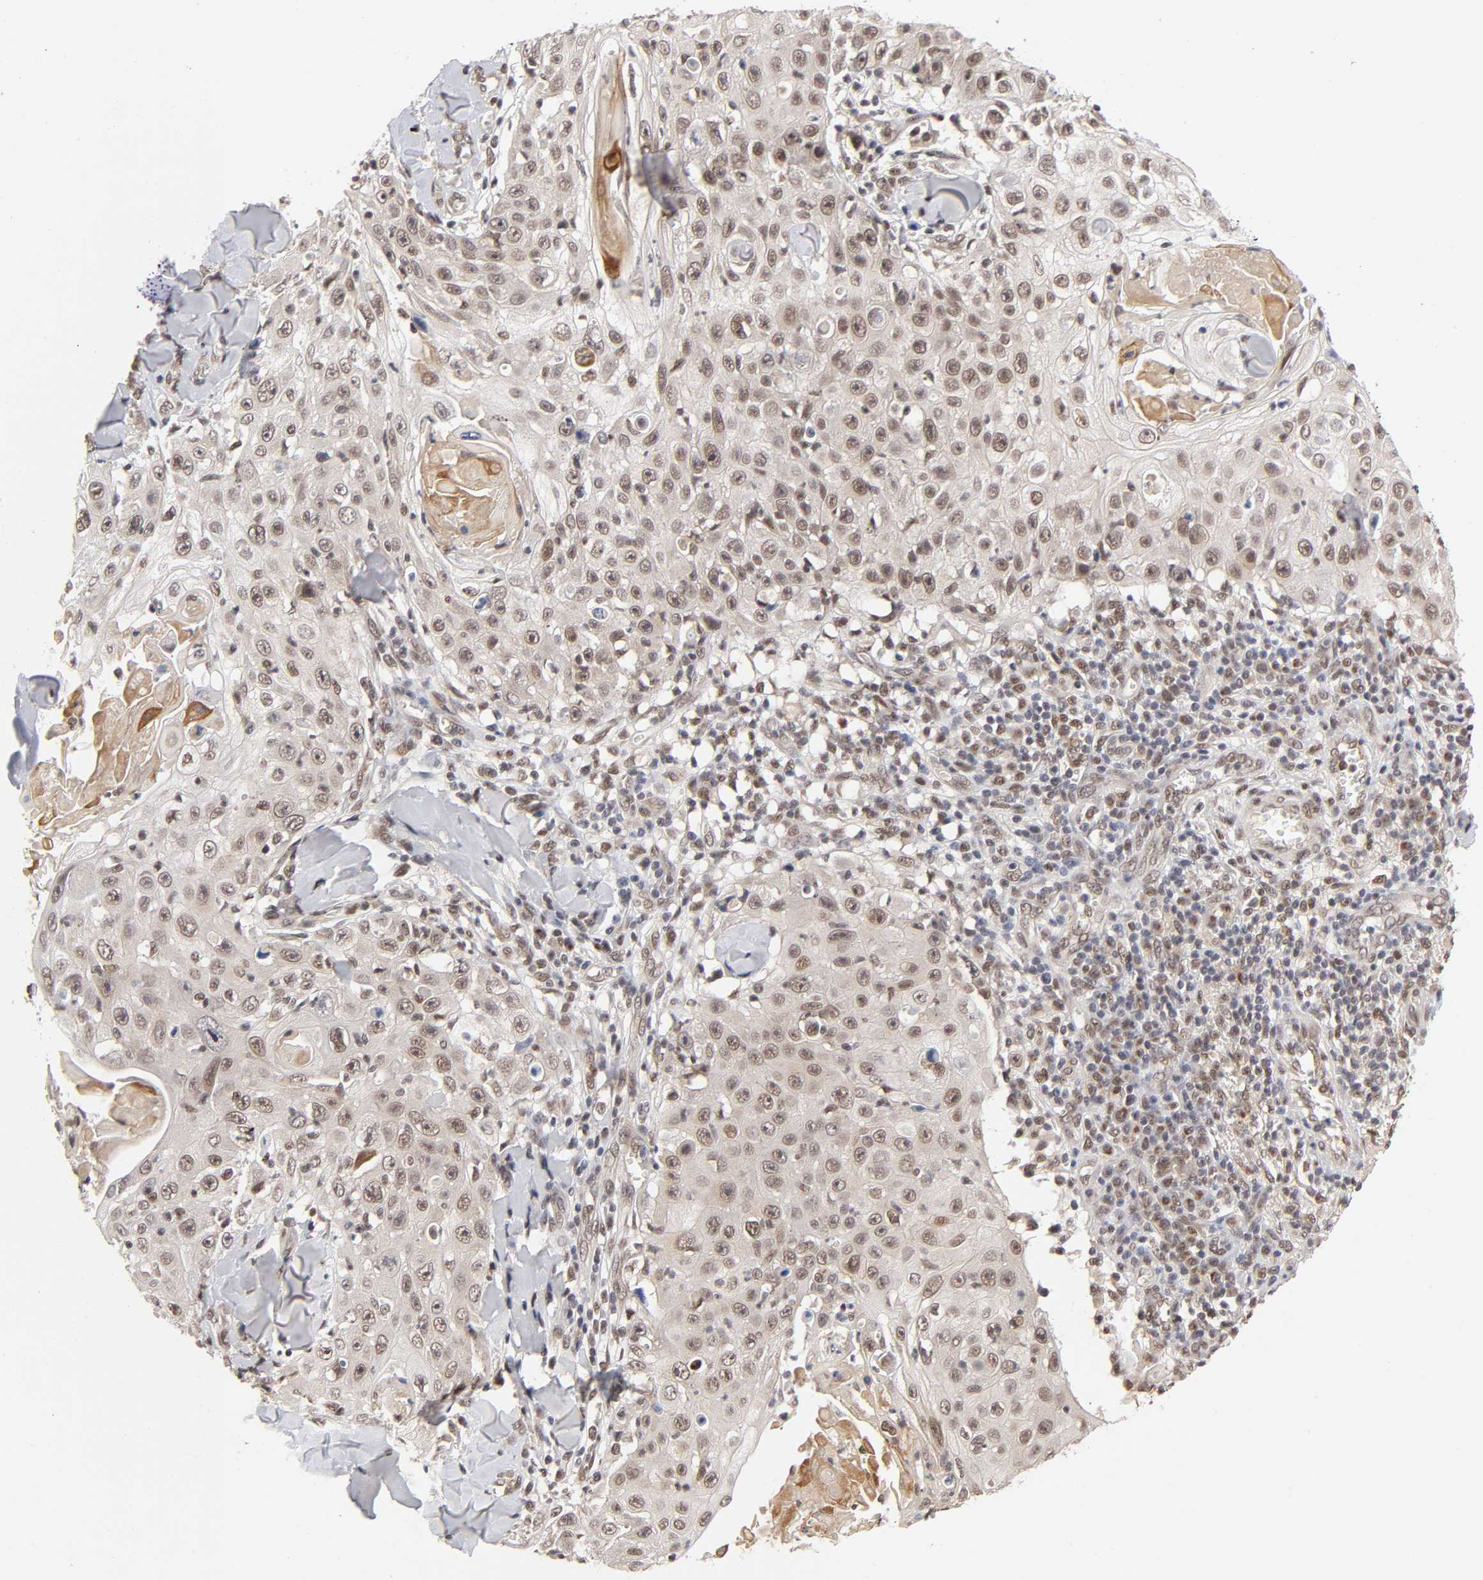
{"staining": {"intensity": "moderate", "quantity": ">75%", "location": "nuclear"}, "tissue": "skin cancer", "cell_type": "Tumor cells", "image_type": "cancer", "snomed": [{"axis": "morphology", "description": "Squamous cell carcinoma, NOS"}, {"axis": "topography", "description": "Skin"}], "caption": "About >75% of tumor cells in human skin cancer (squamous cell carcinoma) reveal moderate nuclear protein expression as visualized by brown immunohistochemical staining.", "gene": "EP300", "patient": {"sex": "male", "age": 86}}